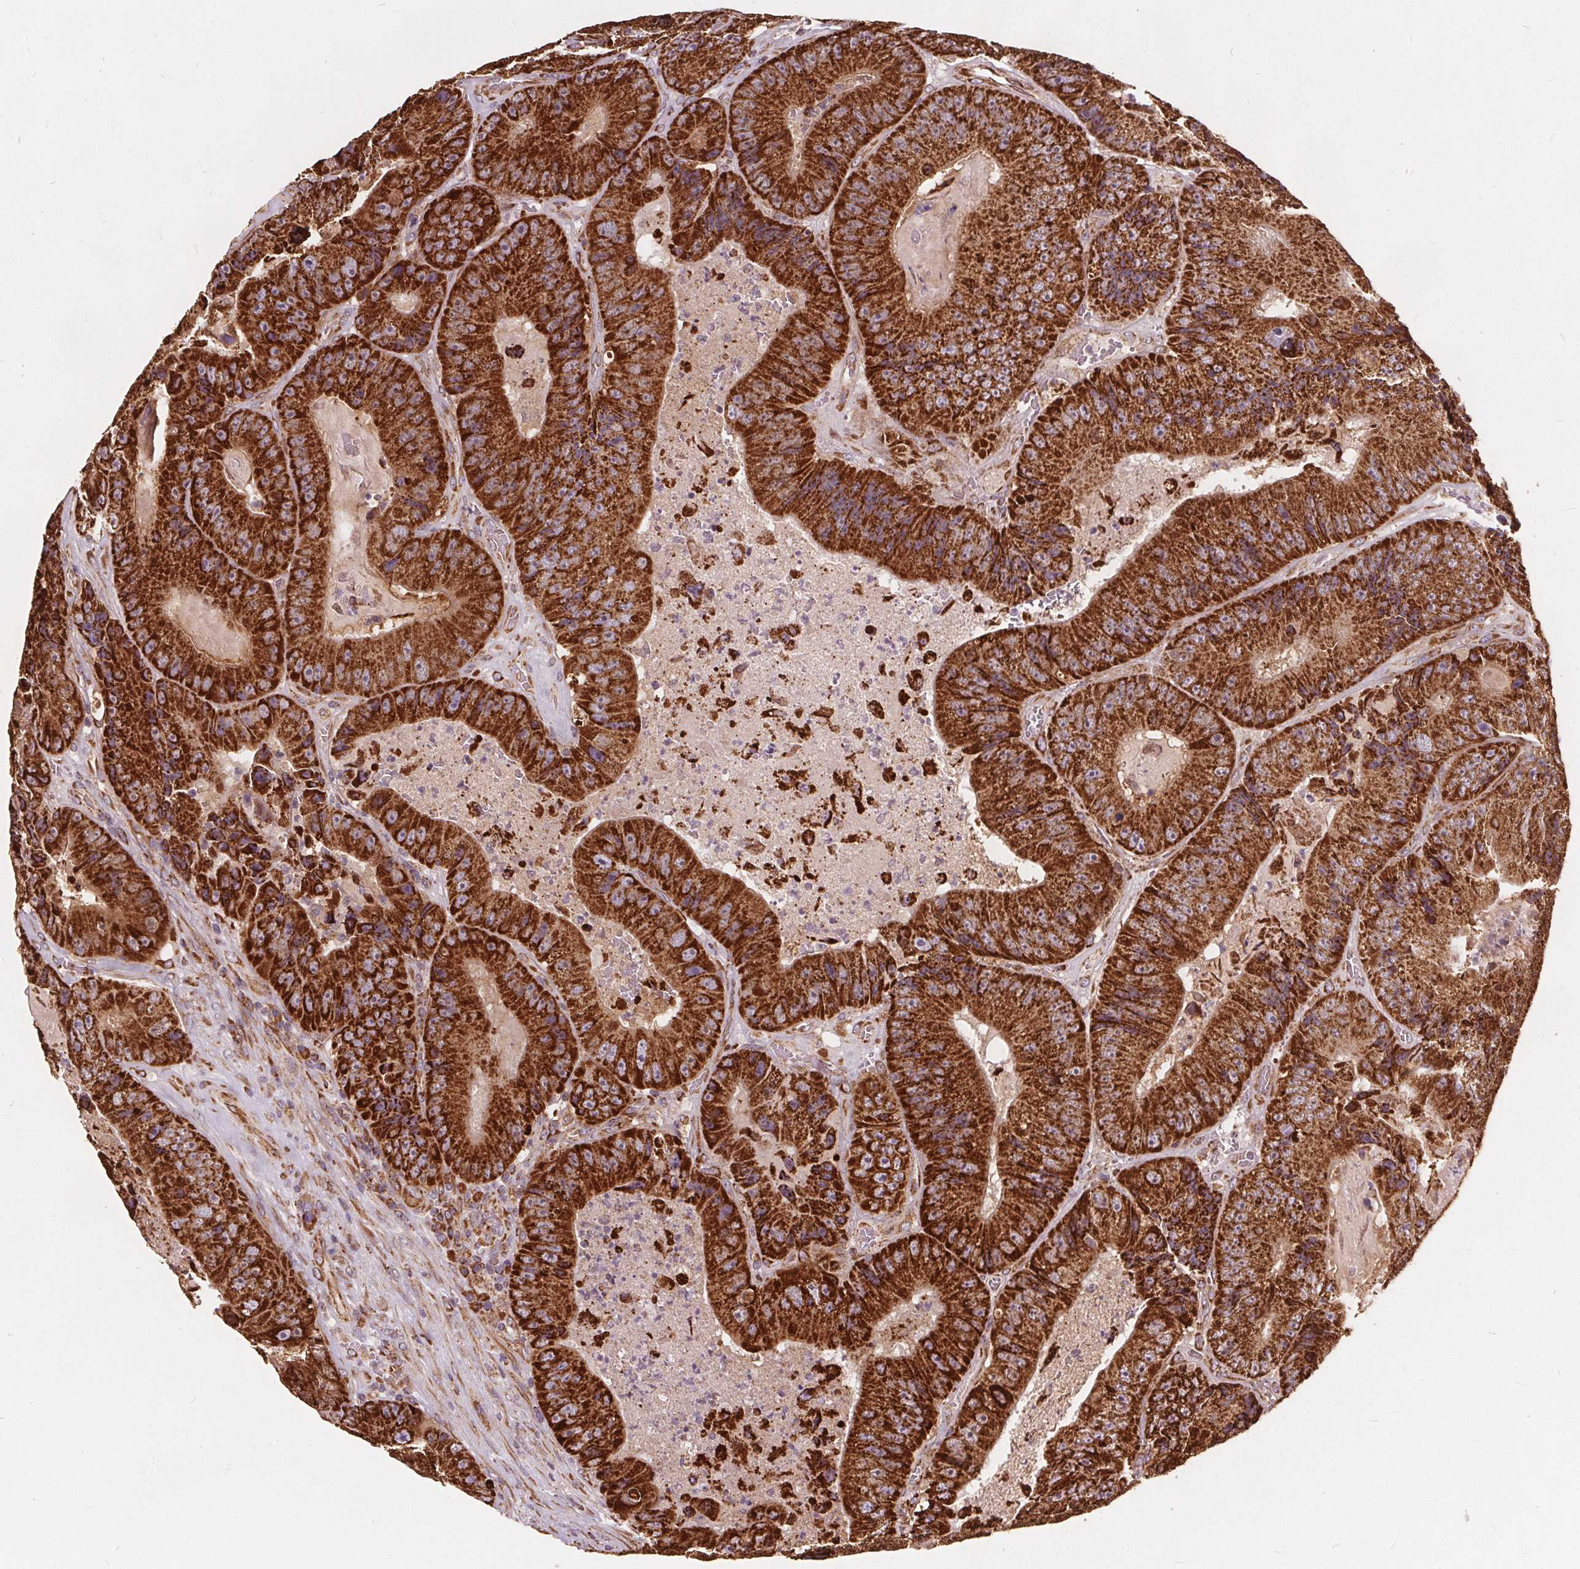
{"staining": {"intensity": "strong", "quantity": ">75%", "location": "cytoplasmic/membranous"}, "tissue": "colorectal cancer", "cell_type": "Tumor cells", "image_type": "cancer", "snomed": [{"axis": "morphology", "description": "Adenocarcinoma, NOS"}, {"axis": "topography", "description": "Colon"}], "caption": "The image reveals staining of adenocarcinoma (colorectal), revealing strong cytoplasmic/membranous protein staining (brown color) within tumor cells. Nuclei are stained in blue.", "gene": "PLSCR3", "patient": {"sex": "female", "age": 86}}